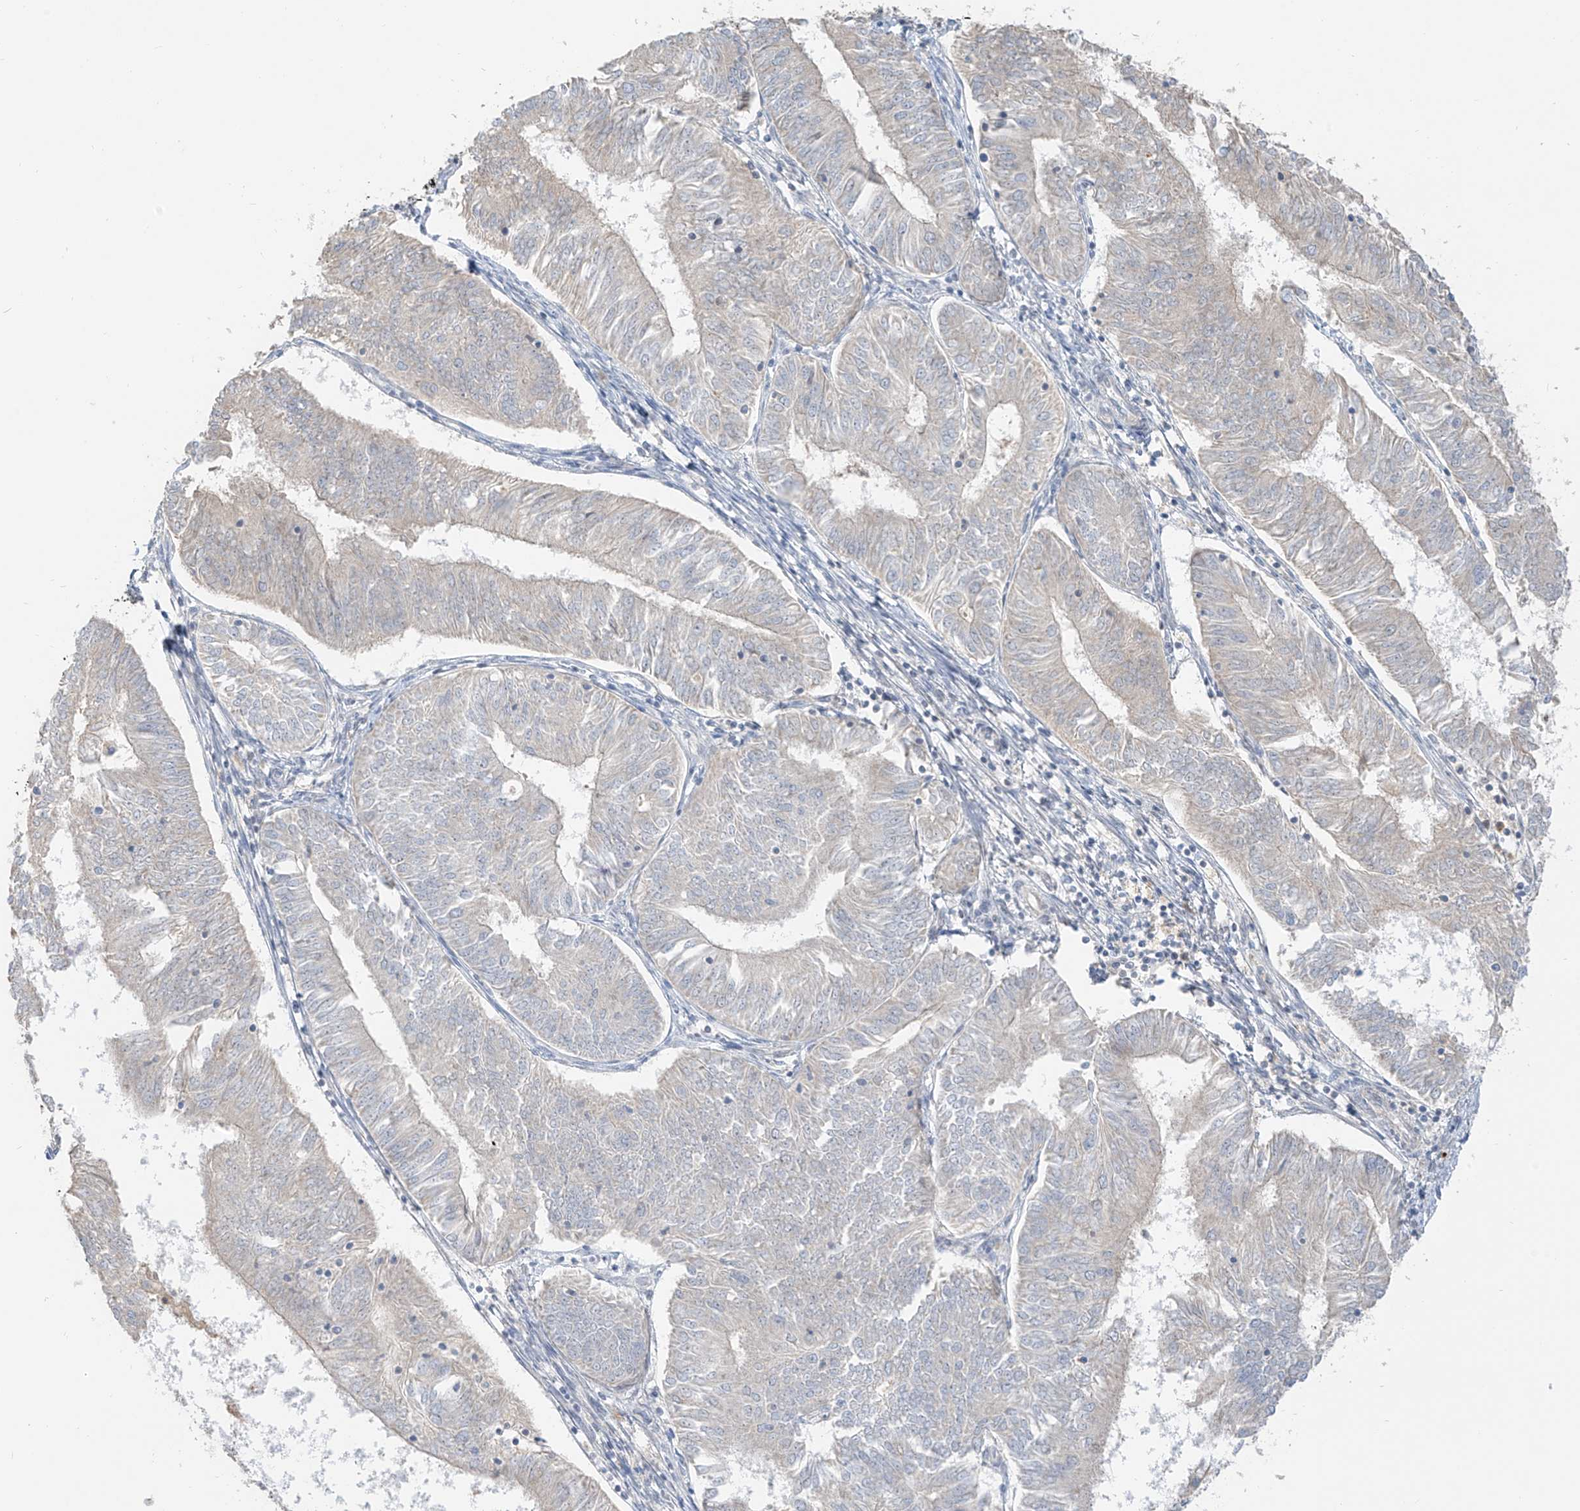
{"staining": {"intensity": "negative", "quantity": "none", "location": "none"}, "tissue": "endometrial cancer", "cell_type": "Tumor cells", "image_type": "cancer", "snomed": [{"axis": "morphology", "description": "Adenocarcinoma, NOS"}, {"axis": "topography", "description": "Endometrium"}], "caption": "Immunohistochemistry photomicrograph of human endometrial cancer stained for a protein (brown), which demonstrates no staining in tumor cells. The staining was performed using DAB to visualize the protein expression in brown, while the nuclei were stained in blue with hematoxylin (Magnification: 20x).", "gene": "C2orf42", "patient": {"sex": "female", "age": 58}}